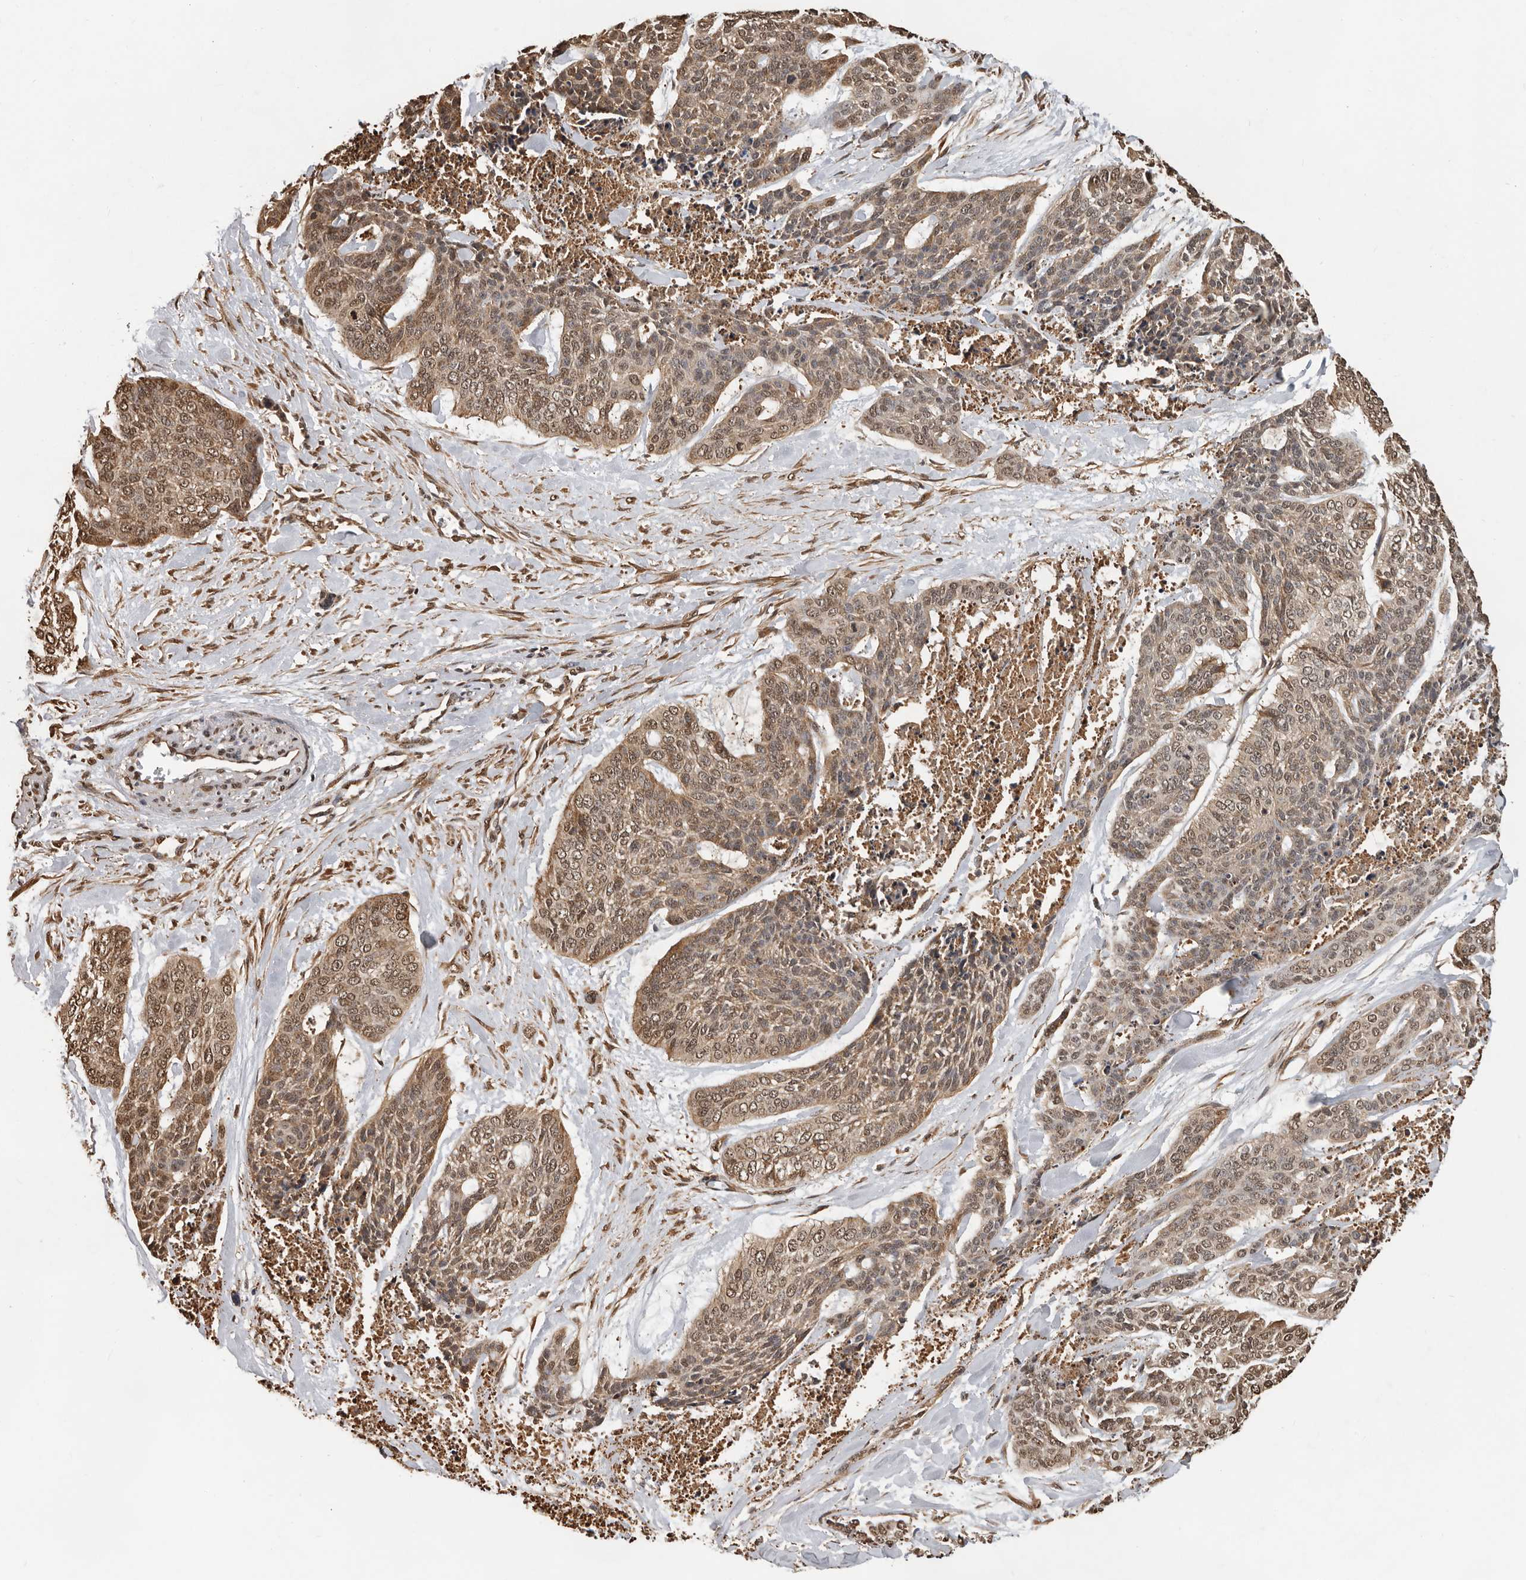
{"staining": {"intensity": "moderate", "quantity": ">75%", "location": "cytoplasmic/membranous,nuclear"}, "tissue": "skin cancer", "cell_type": "Tumor cells", "image_type": "cancer", "snomed": [{"axis": "morphology", "description": "Basal cell carcinoma"}, {"axis": "topography", "description": "Skin"}], "caption": "About >75% of tumor cells in skin cancer (basal cell carcinoma) display moderate cytoplasmic/membranous and nuclear protein staining as visualized by brown immunohistochemical staining.", "gene": "RNF157", "patient": {"sex": "female", "age": 64}}